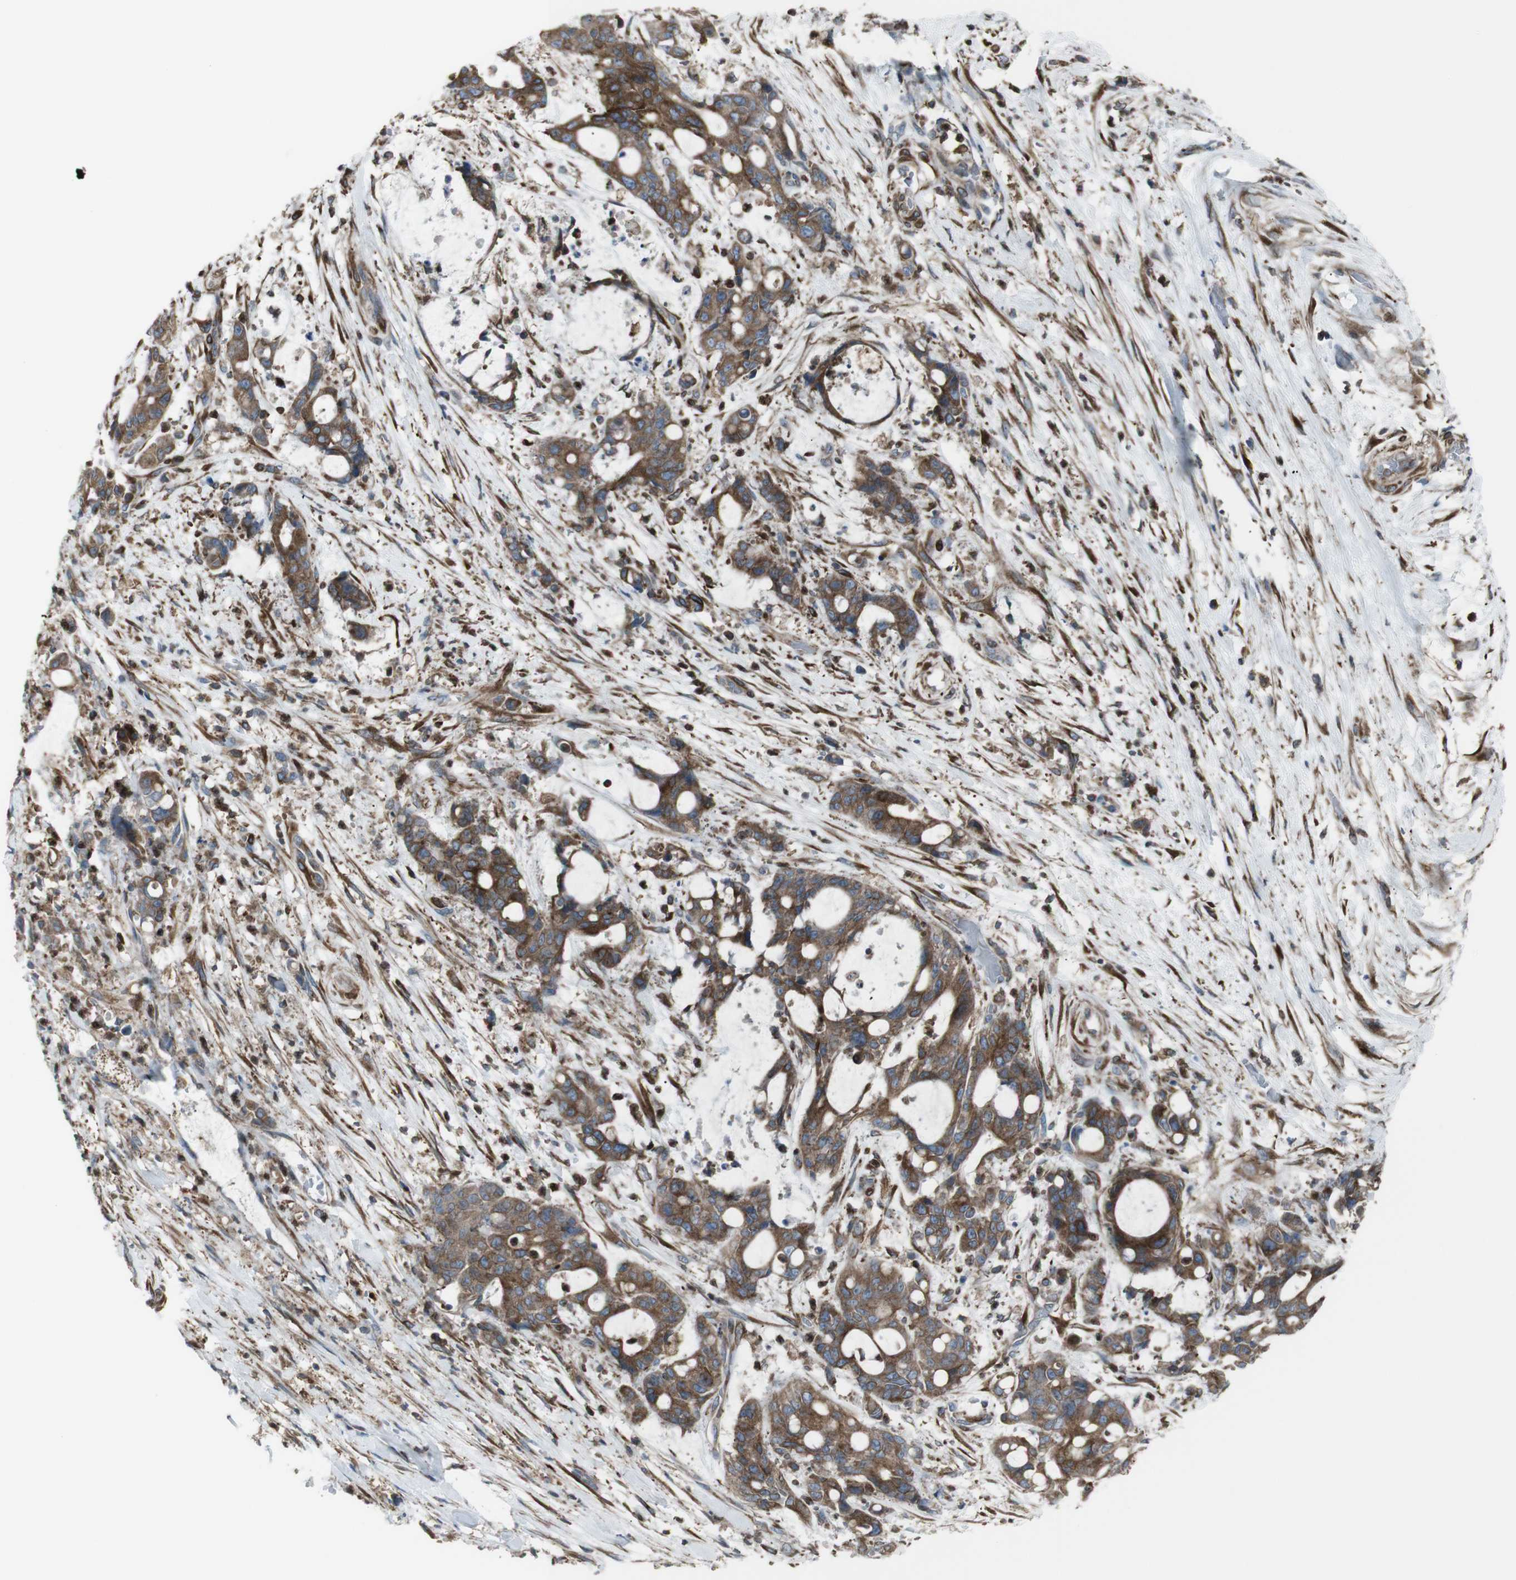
{"staining": {"intensity": "moderate", "quantity": ">75%", "location": "cytoplasmic/membranous"}, "tissue": "liver cancer", "cell_type": "Tumor cells", "image_type": "cancer", "snomed": [{"axis": "morphology", "description": "Normal tissue, NOS"}, {"axis": "morphology", "description": "Cholangiocarcinoma"}, {"axis": "topography", "description": "Liver"}, {"axis": "topography", "description": "Peripheral nerve tissue"}], "caption": "Tumor cells reveal medium levels of moderate cytoplasmic/membranous staining in about >75% of cells in human cholangiocarcinoma (liver).", "gene": "LNPK", "patient": {"sex": "female", "age": 73}}